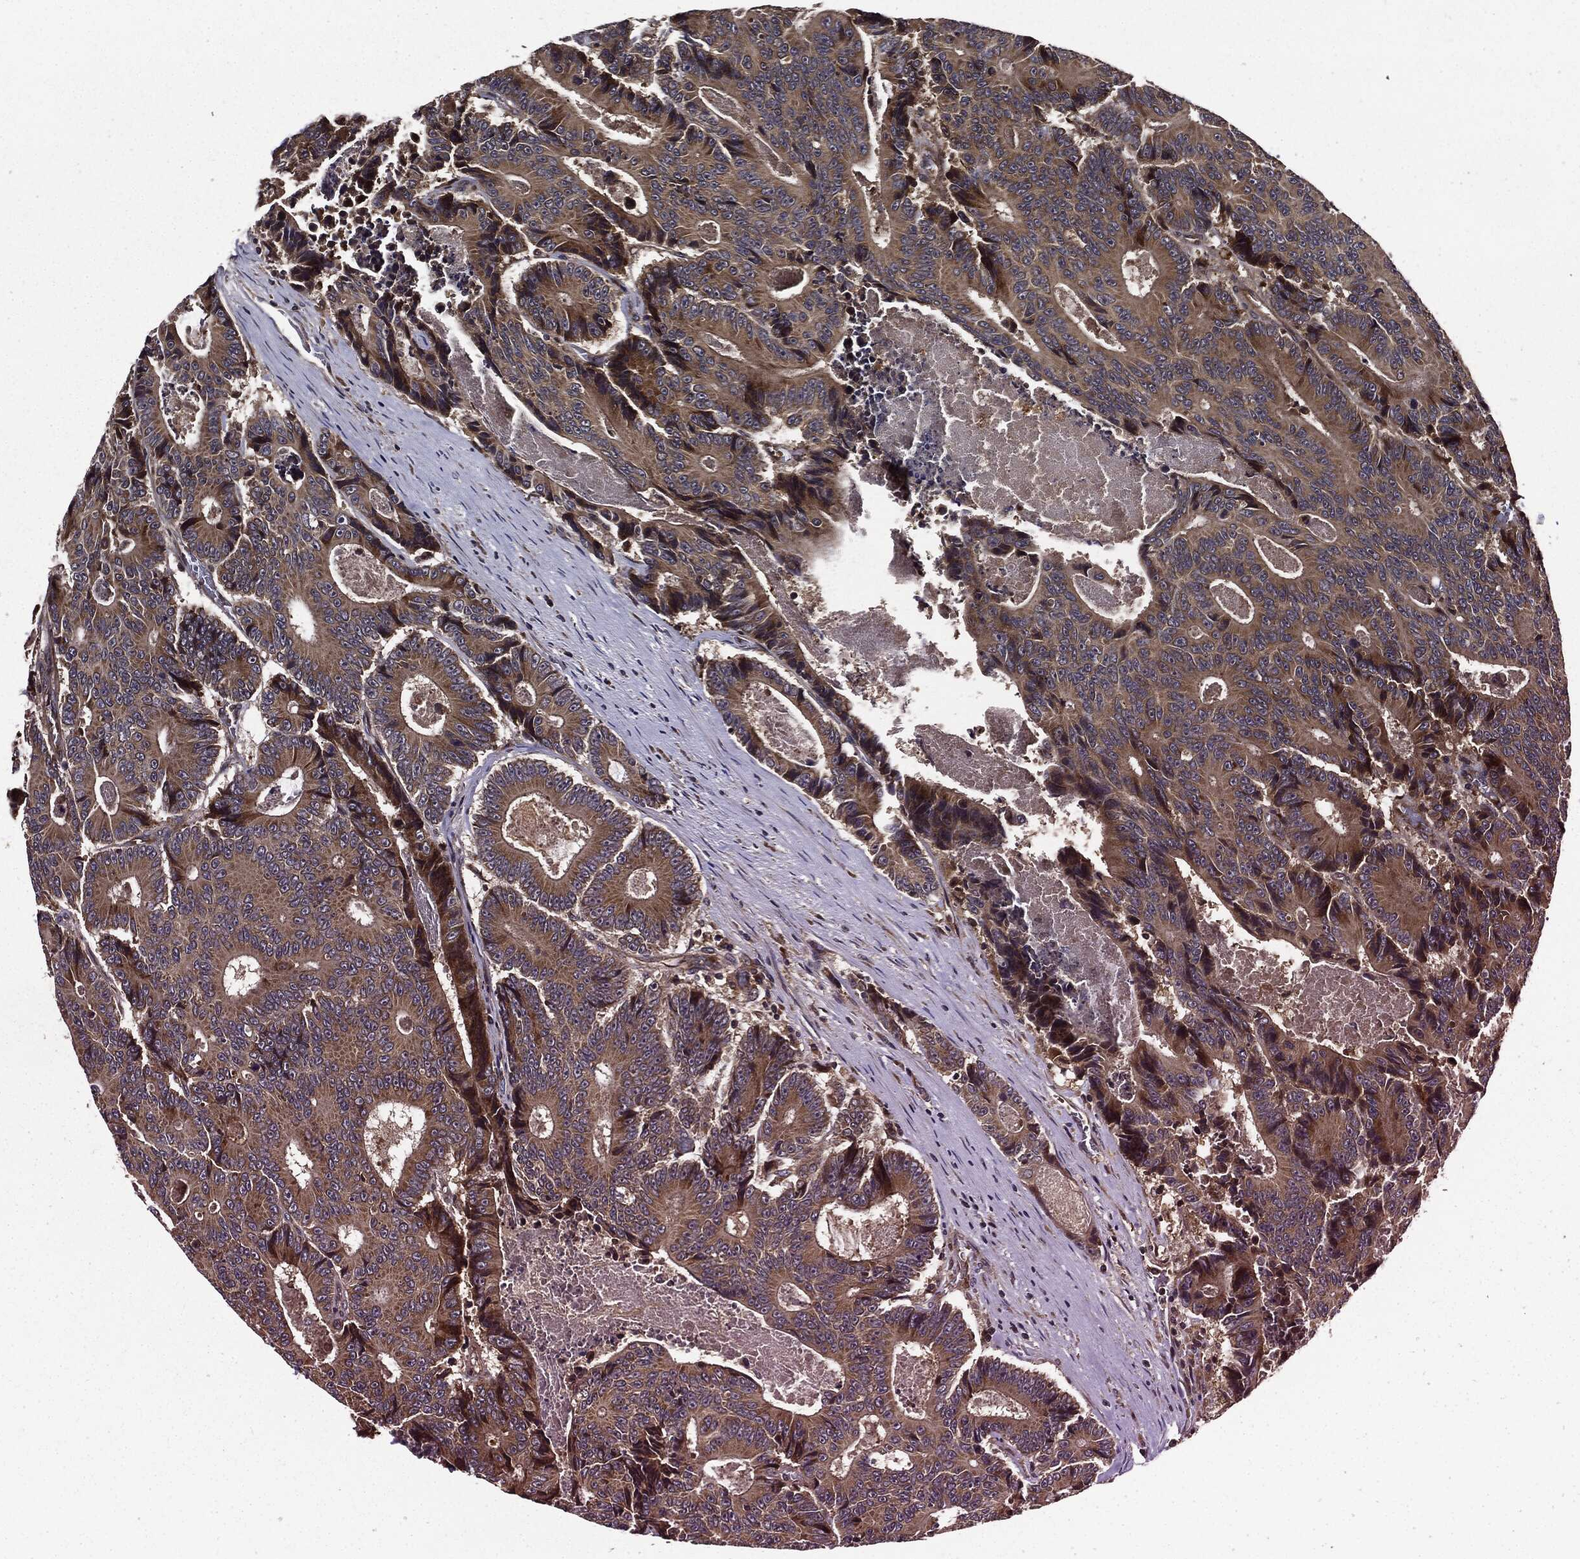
{"staining": {"intensity": "moderate", "quantity": "<25%", "location": "cytoplasmic/membranous"}, "tissue": "colorectal cancer", "cell_type": "Tumor cells", "image_type": "cancer", "snomed": [{"axis": "morphology", "description": "Adenocarcinoma, NOS"}, {"axis": "topography", "description": "Colon"}], "caption": "Human colorectal cancer (adenocarcinoma) stained with a protein marker exhibits moderate staining in tumor cells.", "gene": "HTT", "patient": {"sex": "male", "age": 83}}